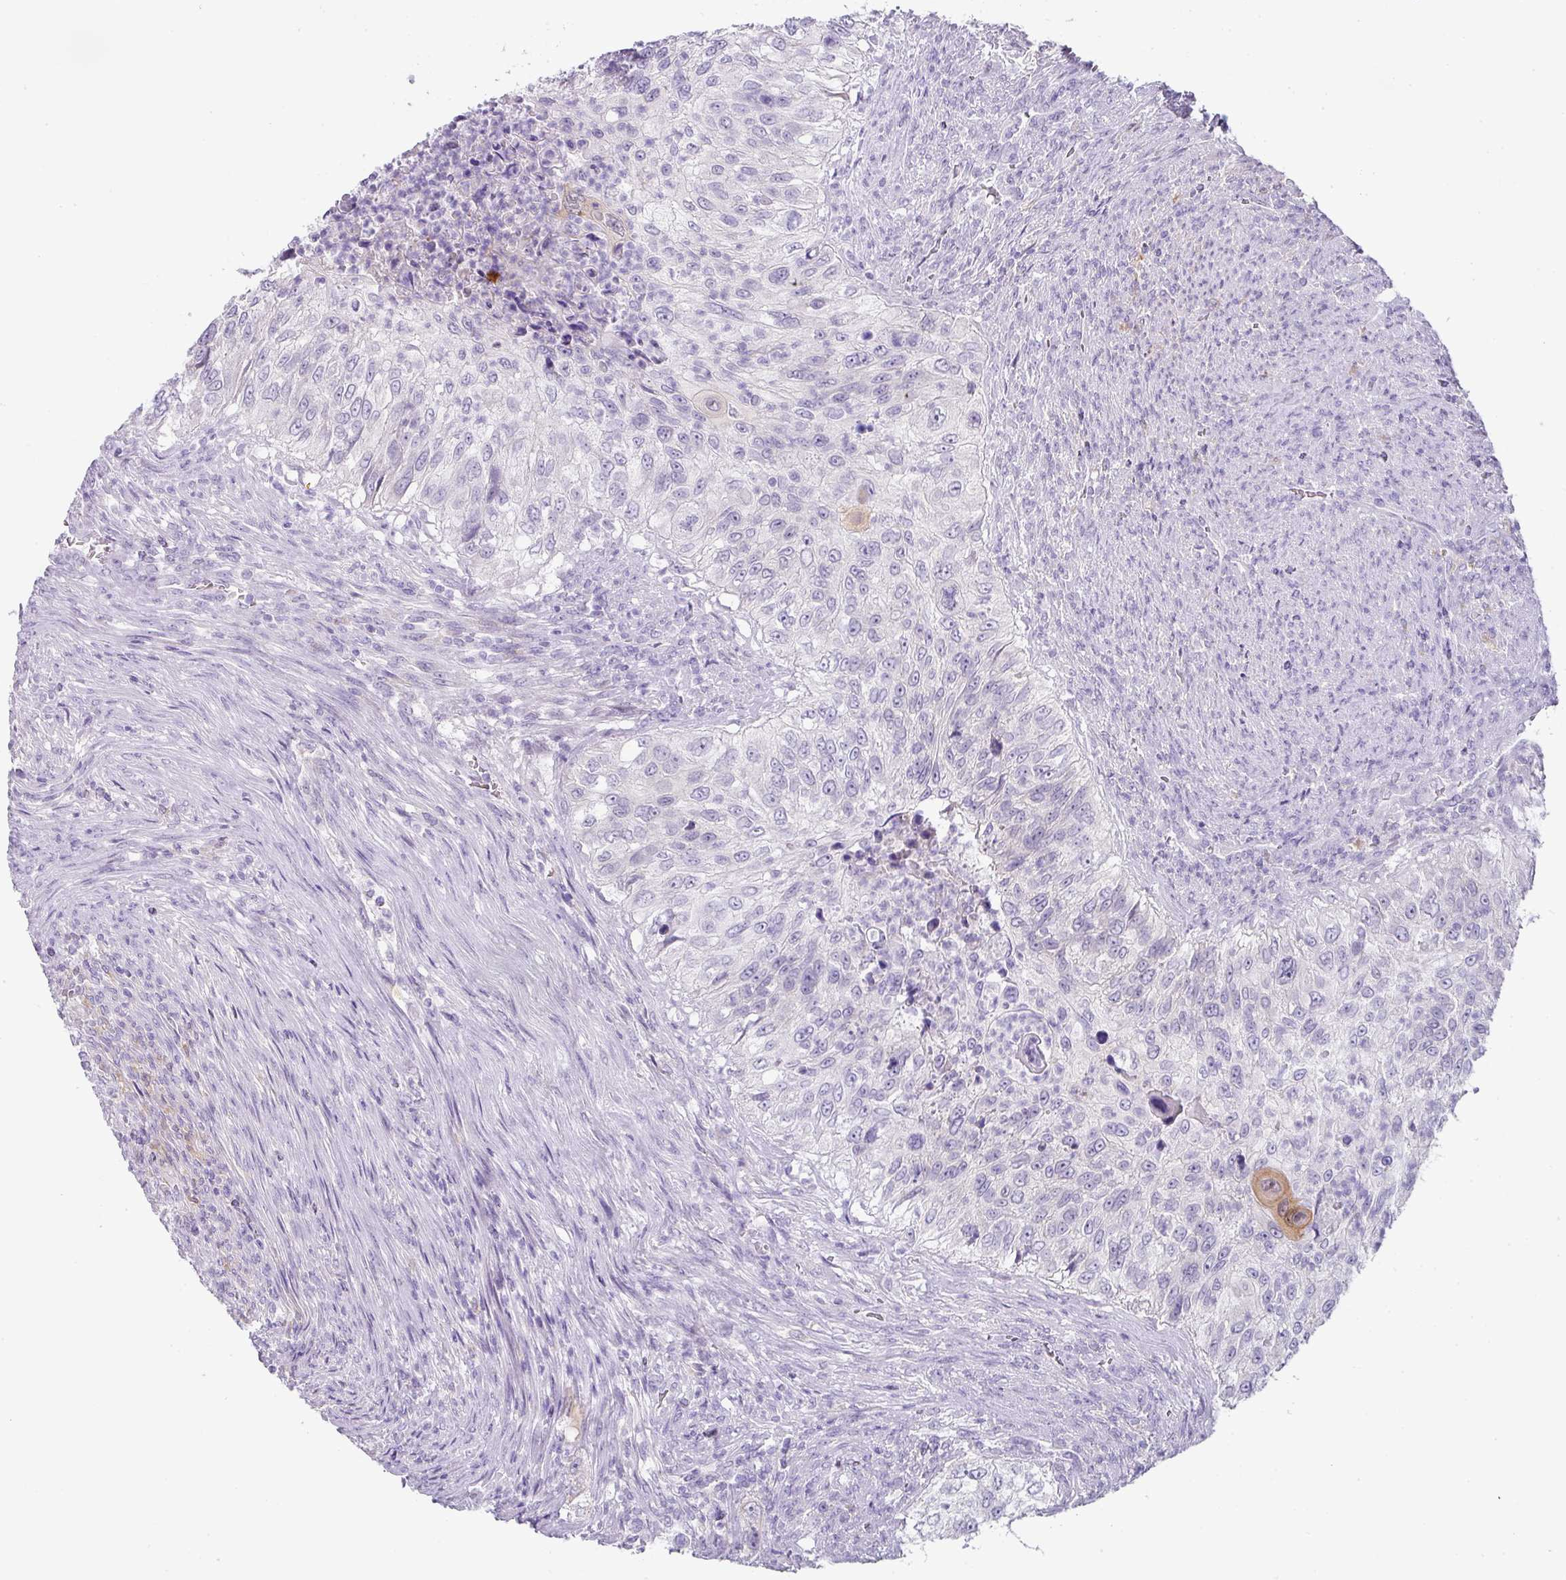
{"staining": {"intensity": "negative", "quantity": "none", "location": "none"}, "tissue": "urothelial cancer", "cell_type": "Tumor cells", "image_type": "cancer", "snomed": [{"axis": "morphology", "description": "Urothelial carcinoma, High grade"}, {"axis": "topography", "description": "Urinary bladder"}], "caption": "Immunohistochemistry (IHC) of urothelial cancer reveals no positivity in tumor cells.", "gene": "FGF17", "patient": {"sex": "female", "age": 60}}